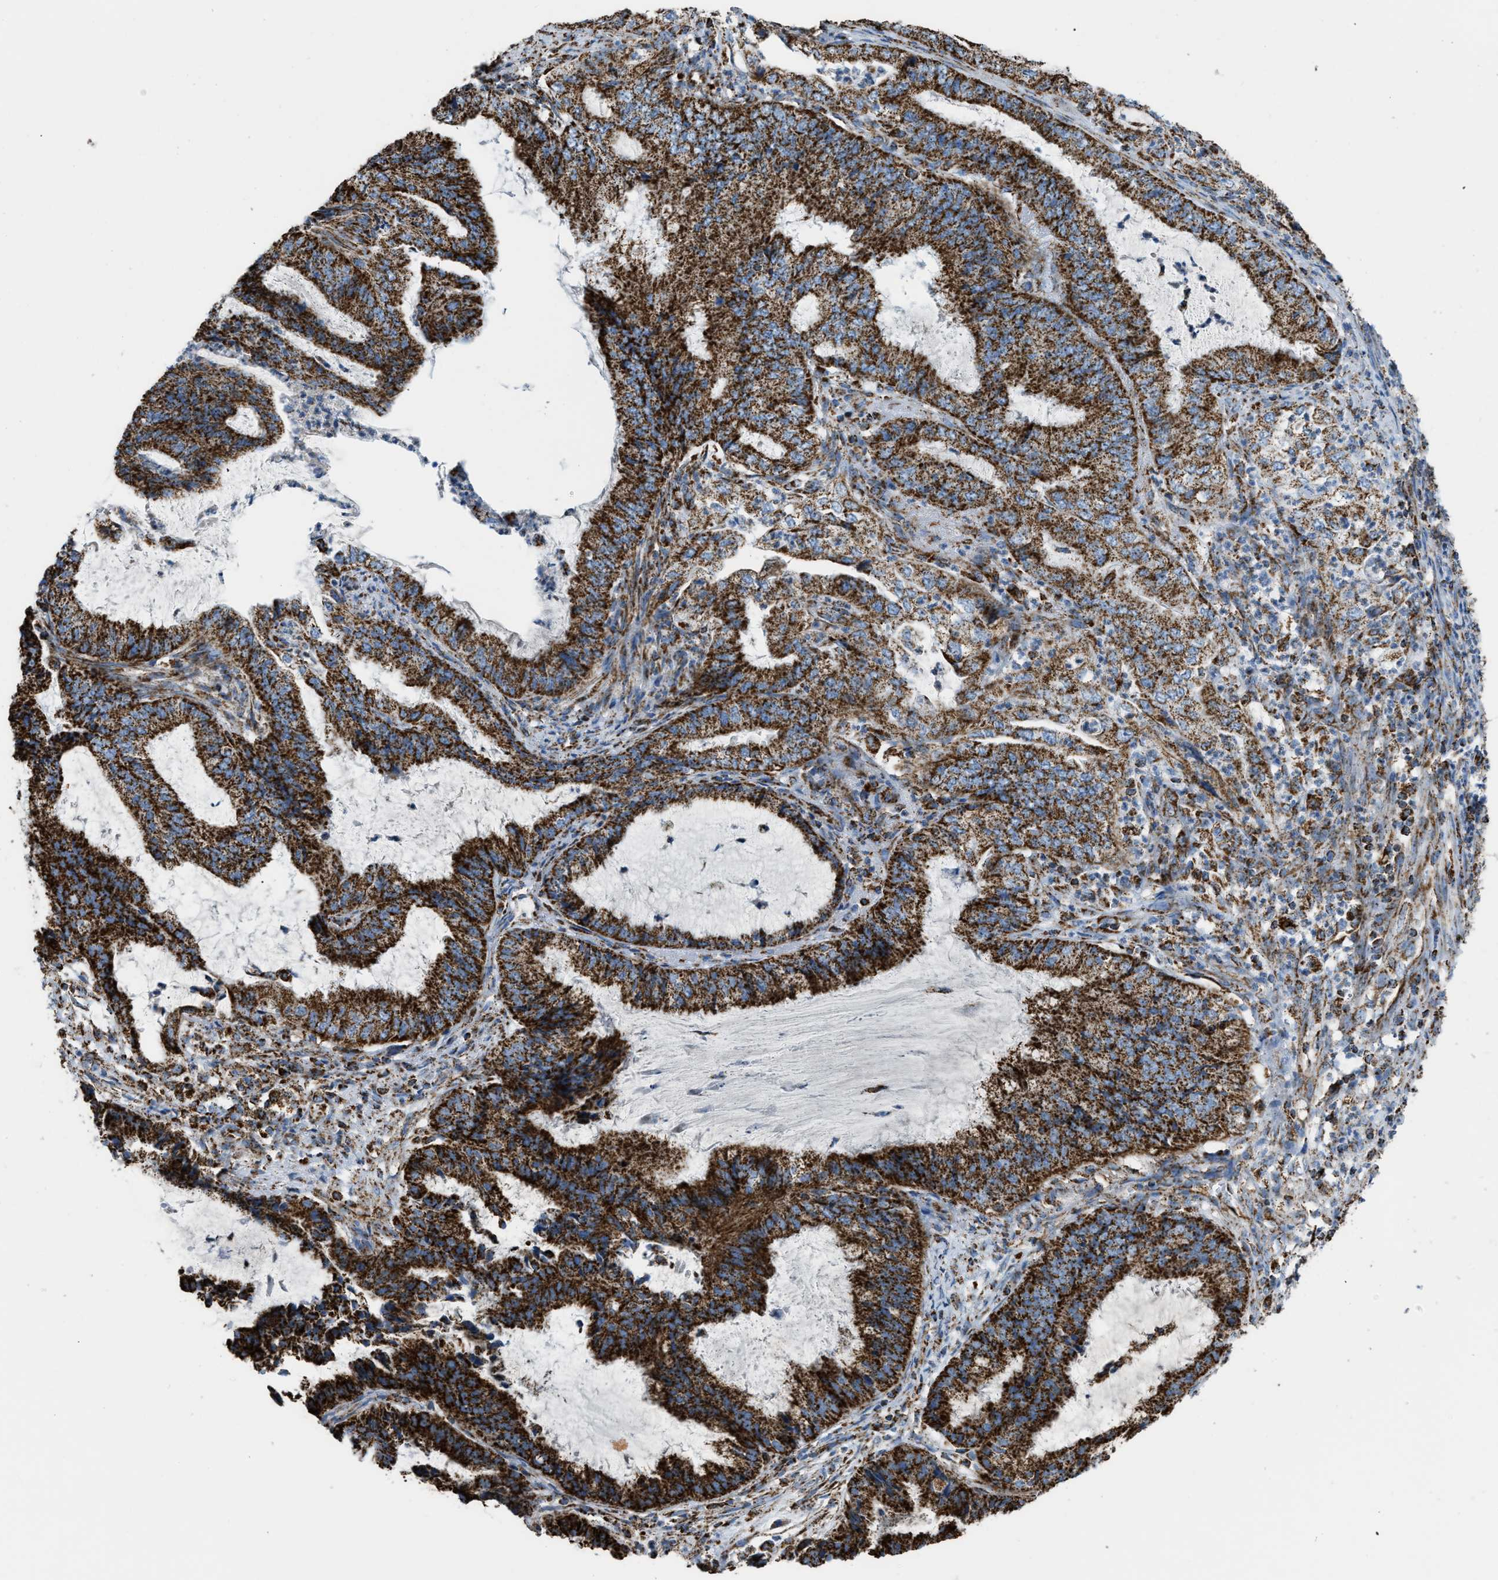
{"staining": {"intensity": "strong", "quantity": ">75%", "location": "cytoplasmic/membranous"}, "tissue": "endometrial cancer", "cell_type": "Tumor cells", "image_type": "cancer", "snomed": [{"axis": "morphology", "description": "Adenocarcinoma, NOS"}, {"axis": "topography", "description": "Endometrium"}], "caption": "About >75% of tumor cells in human endometrial adenocarcinoma exhibit strong cytoplasmic/membranous protein expression as visualized by brown immunohistochemical staining.", "gene": "ETFB", "patient": {"sex": "female", "age": 51}}